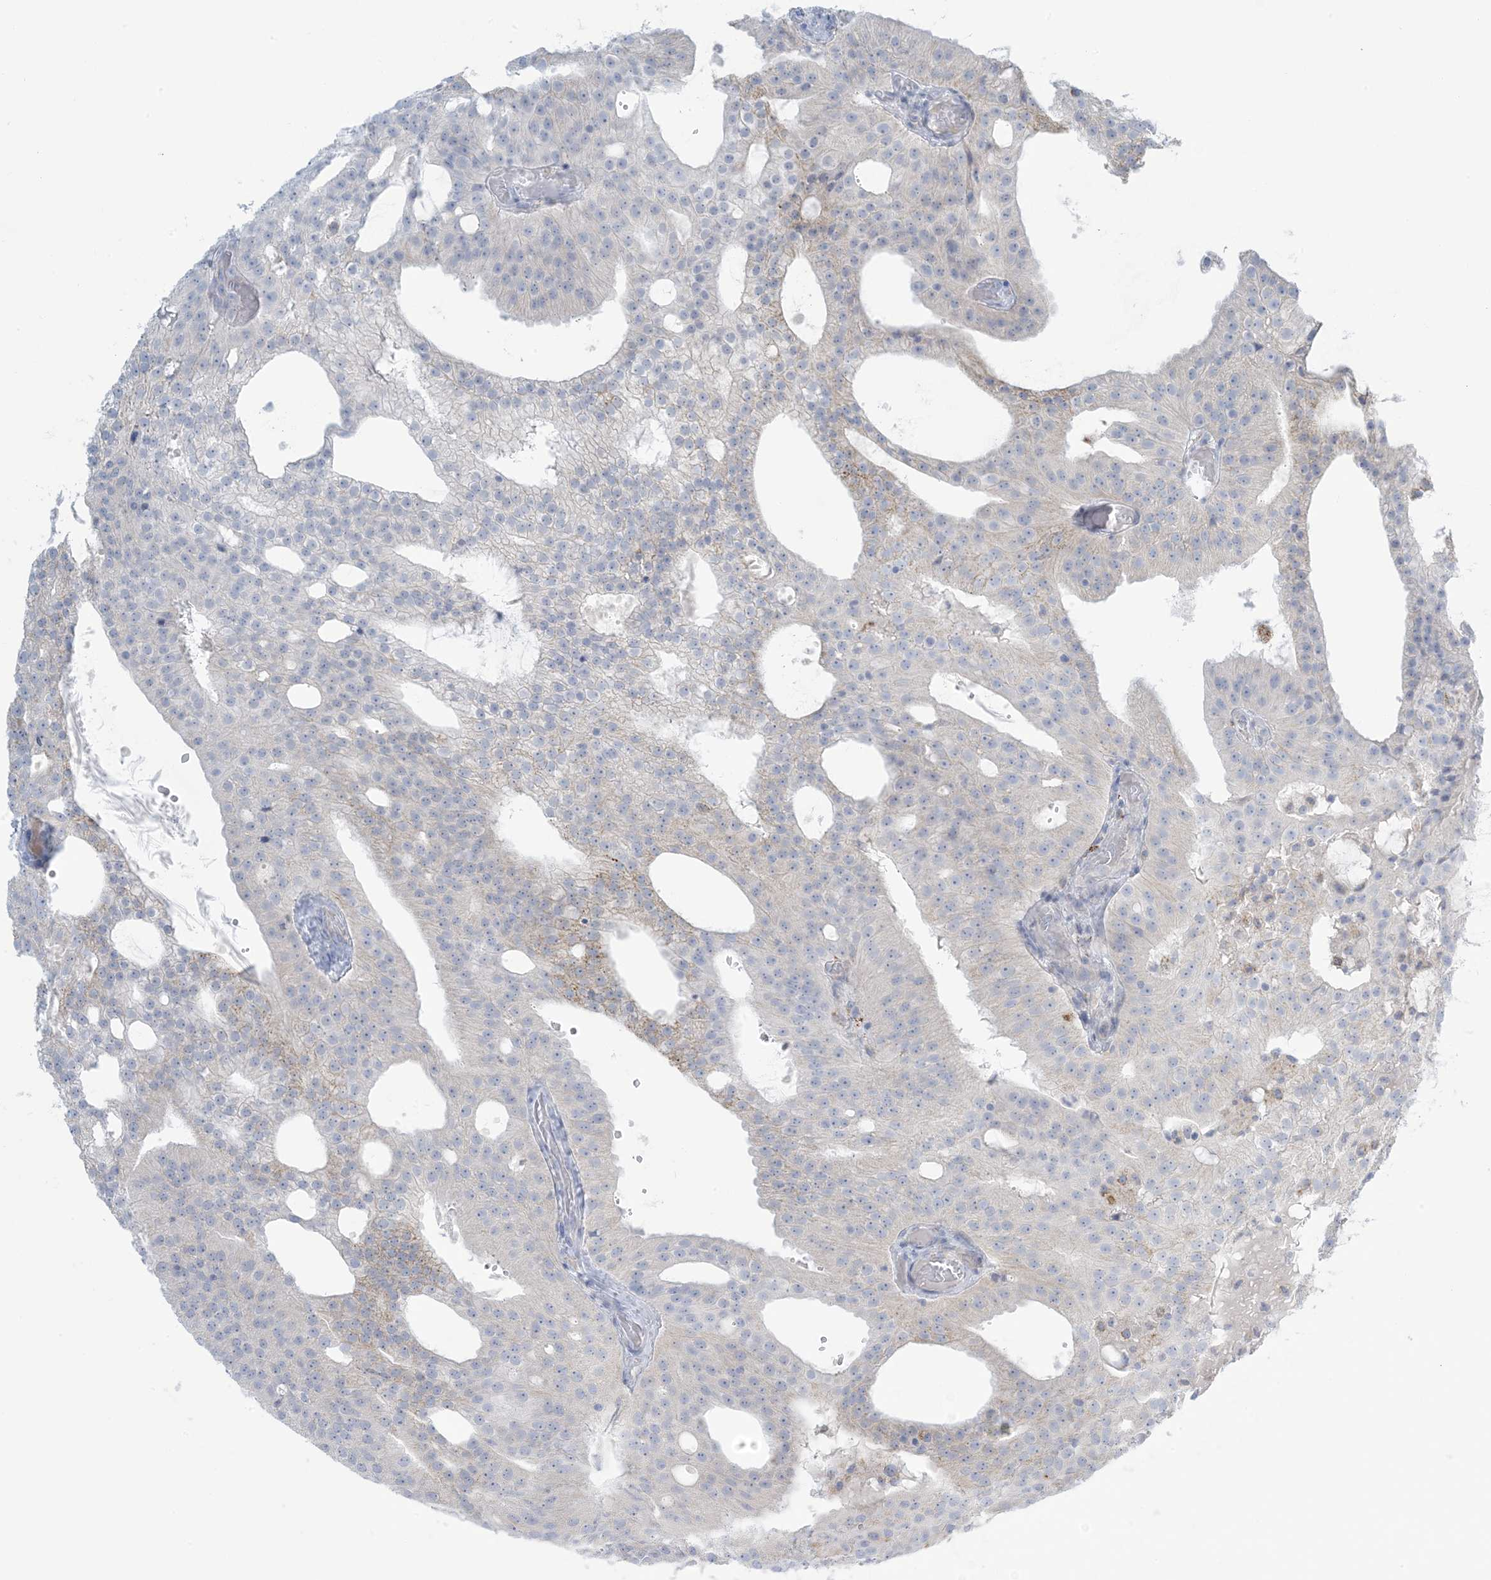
{"staining": {"intensity": "weak", "quantity": "<25%", "location": "cytoplasmic/membranous"}, "tissue": "prostate cancer", "cell_type": "Tumor cells", "image_type": "cancer", "snomed": [{"axis": "morphology", "description": "Adenocarcinoma, Medium grade"}, {"axis": "topography", "description": "Prostate"}], "caption": "Immunohistochemistry (IHC) image of neoplastic tissue: medium-grade adenocarcinoma (prostate) stained with DAB exhibits no significant protein expression in tumor cells. (DAB (3,3'-diaminobenzidine) IHC, high magnification).", "gene": "ZDHHC4", "patient": {"sex": "male", "age": 88}}